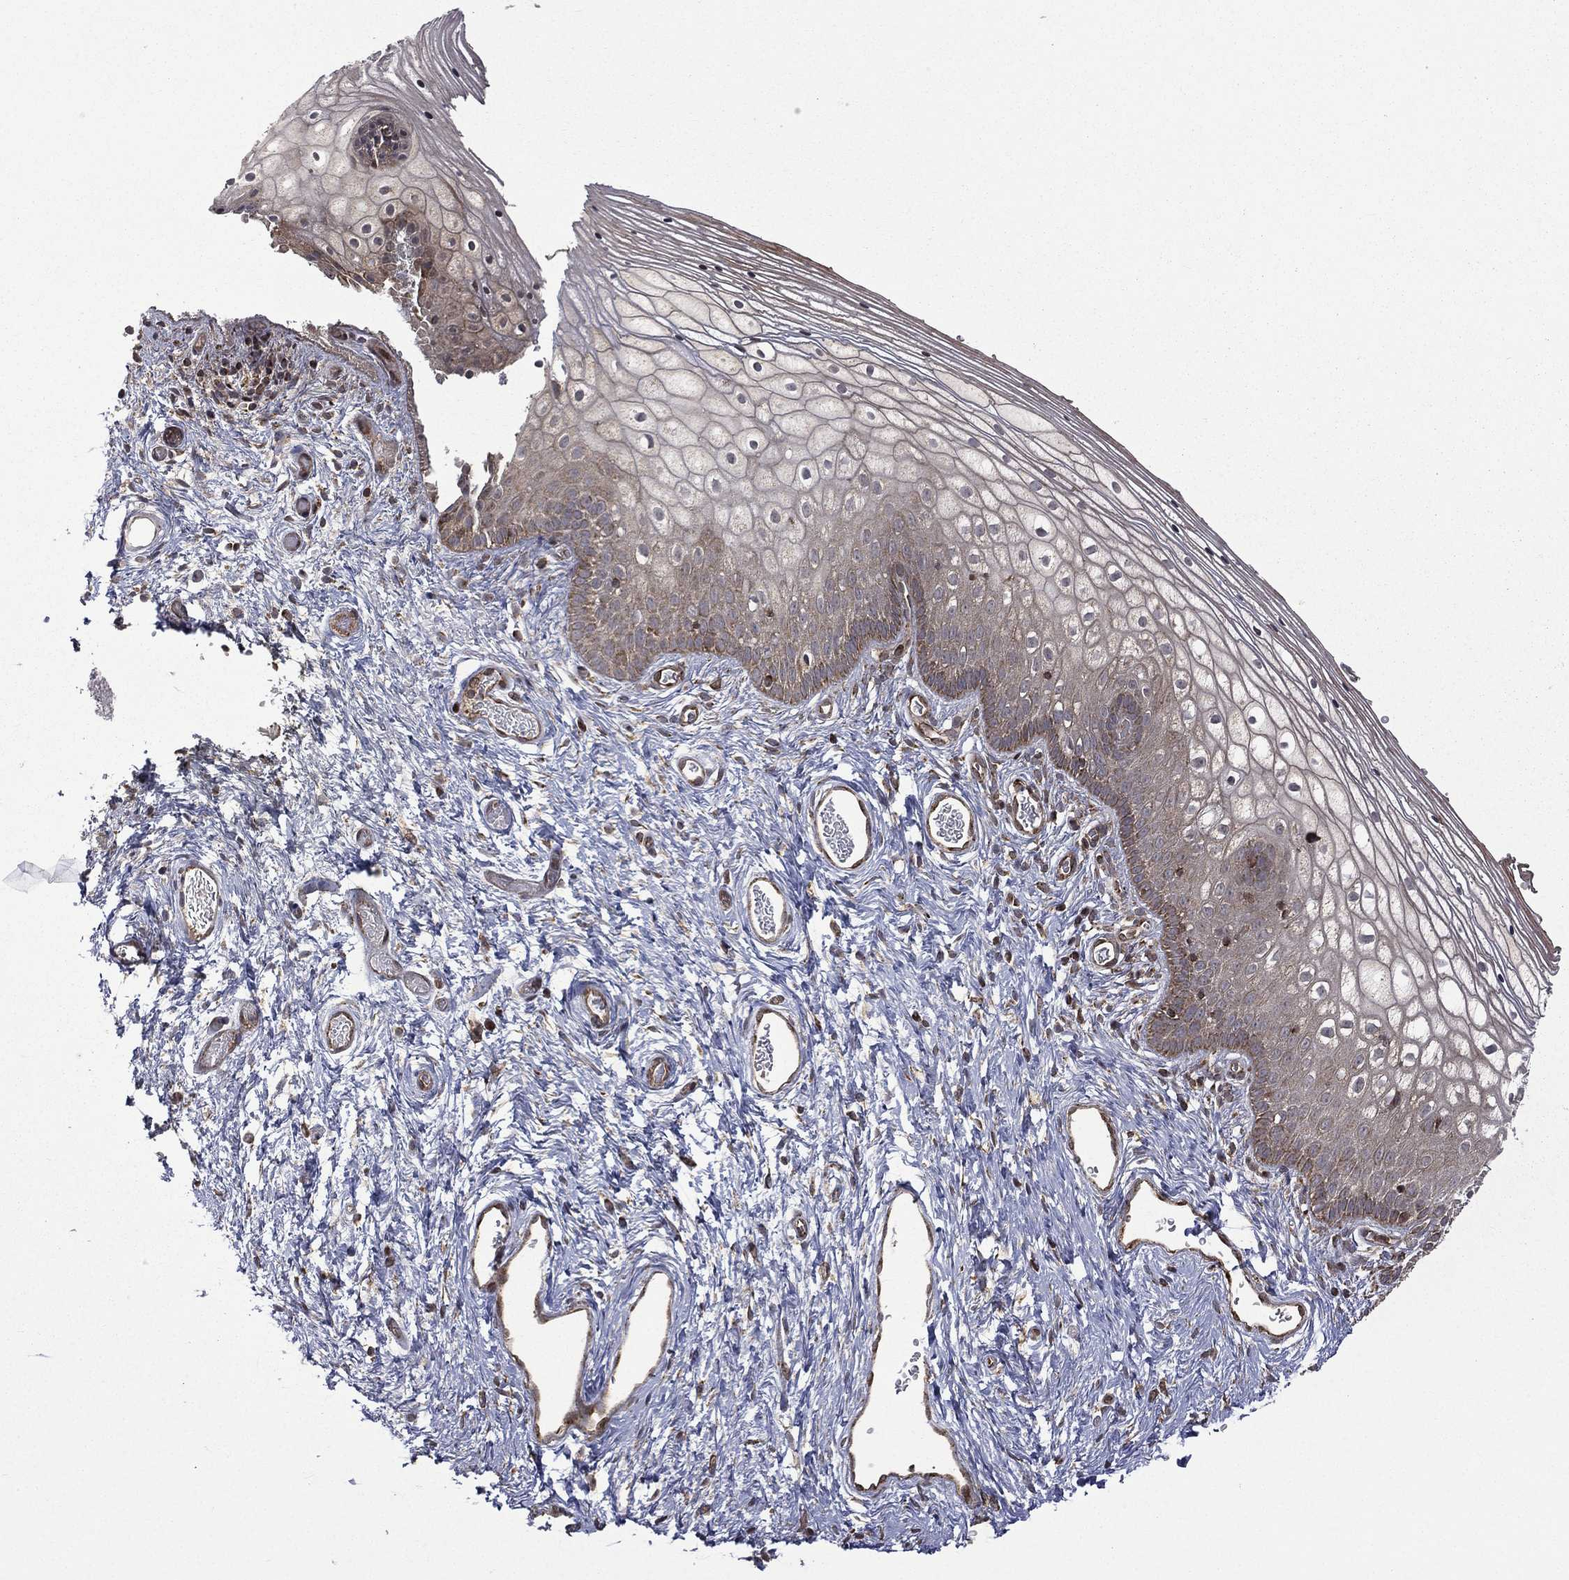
{"staining": {"intensity": "weak", "quantity": "<25%", "location": "cytoplasmic/membranous"}, "tissue": "vagina", "cell_type": "Squamous epithelial cells", "image_type": "normal", "snomed": [{"axis": "morphology", "description": "Normal tissue, NOS"}, {"axis": "topography", "description": "Vagina"}], "caption": "Histopathology image shows no significant protein staining in squamous epithelial cells of normal vagina. The staining is performed using DAB brown chromogen with nuclei counter-stained in using hematoxylin.", "gene": "GIMAP6", "patient": {"sex": "female", "age": 32}}